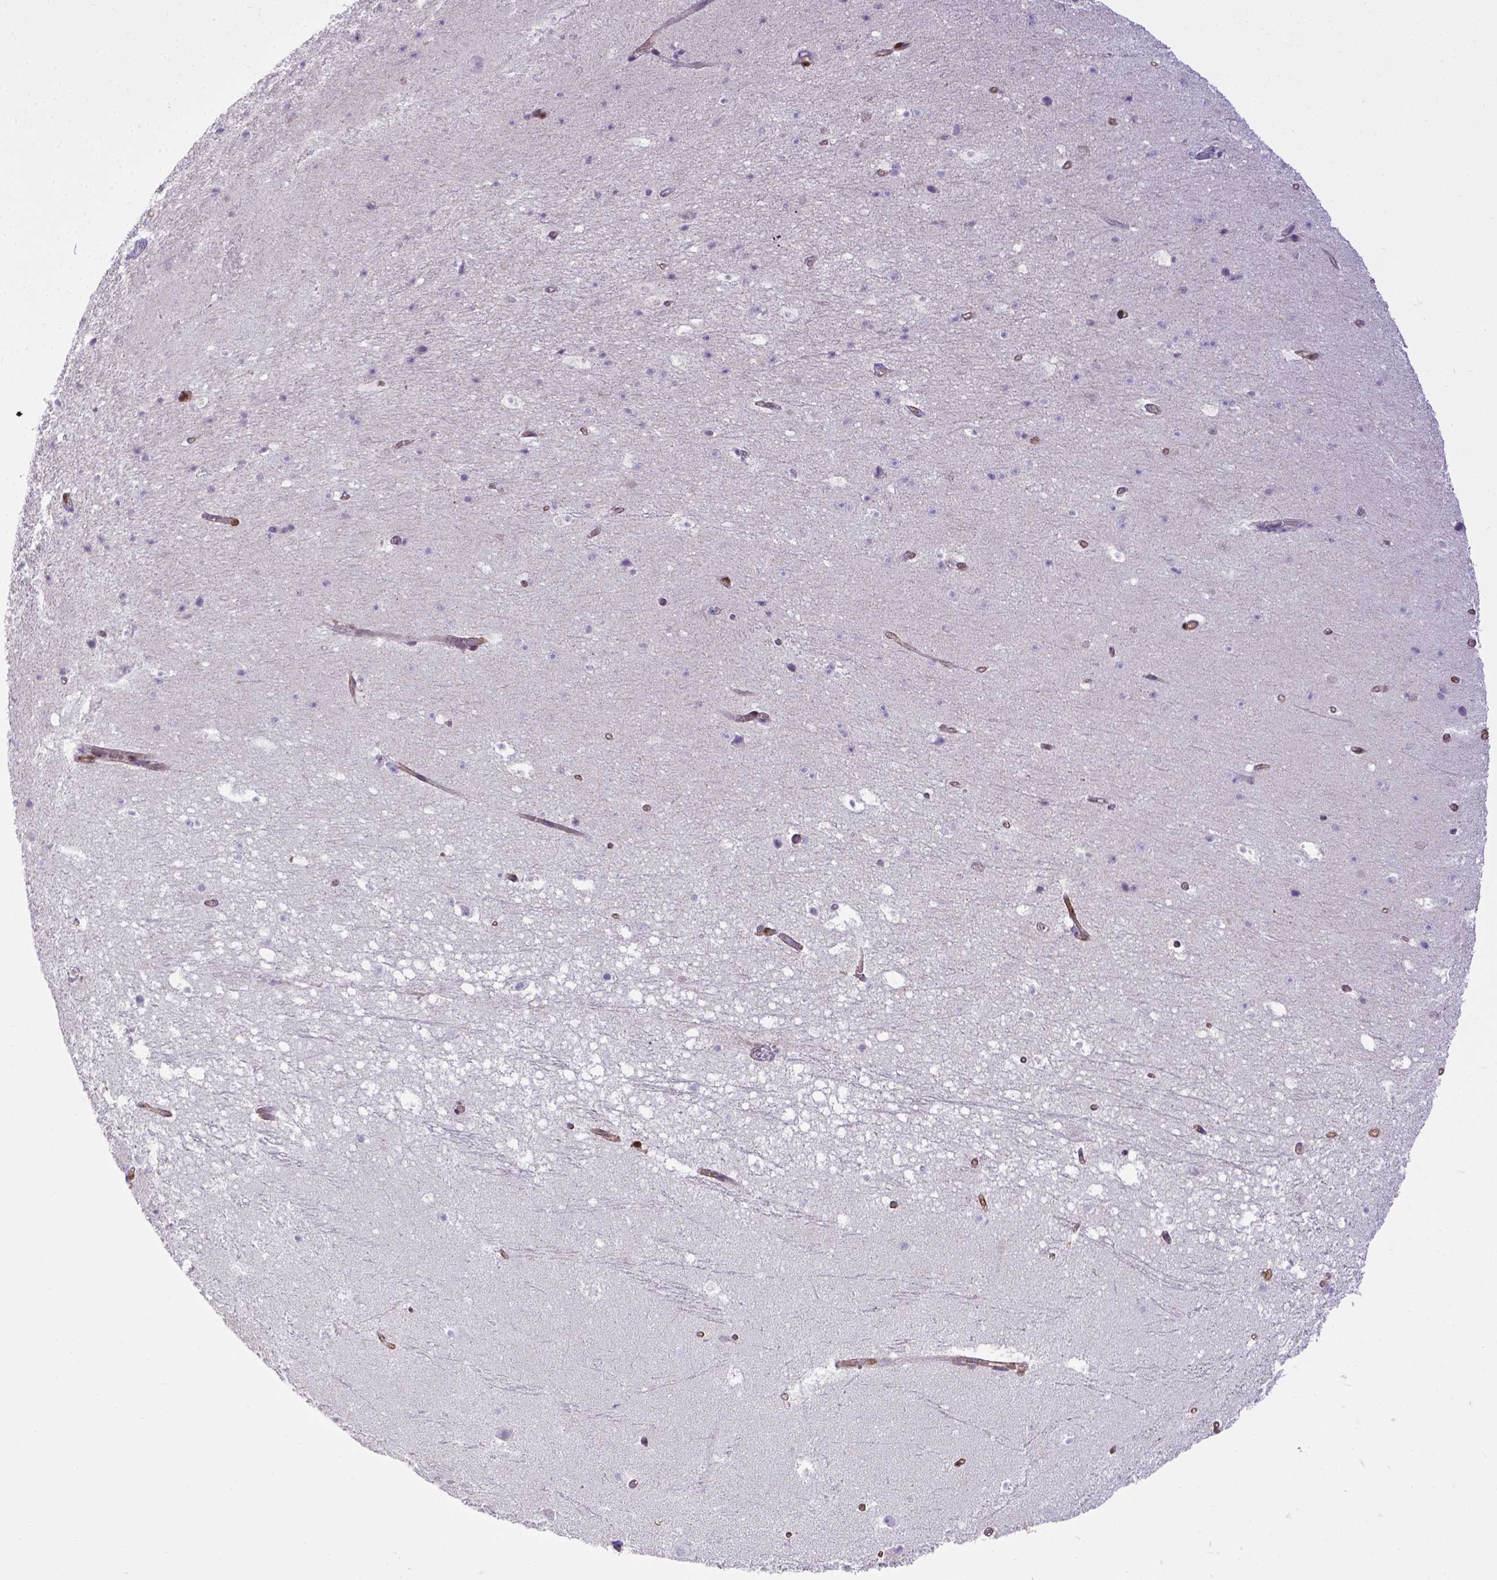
{"staining": {"intensity": "negative", "quantity": "none", "location": "none"}, "tissue": "hippocampus", "cell_type": "Glial cells", "image_type": "normal", "snomed": [{"axis": "morphology", "description": "Normal tissue, NOS"}, {"axis": "topography", "description": "Hippocampus"}], "caption": "This is a micrograph of immunohistochemistry (IHC) staining of normal hippocampus, which shows no positivity in glial cells. The staining is performed using DAB (3,3'-diaminobenzidine) brown chromogen with nuclei counter-stained in using hematoxylin.", "gene": "BTN1A1", "patient": {"sex": "male", "age": 26}}